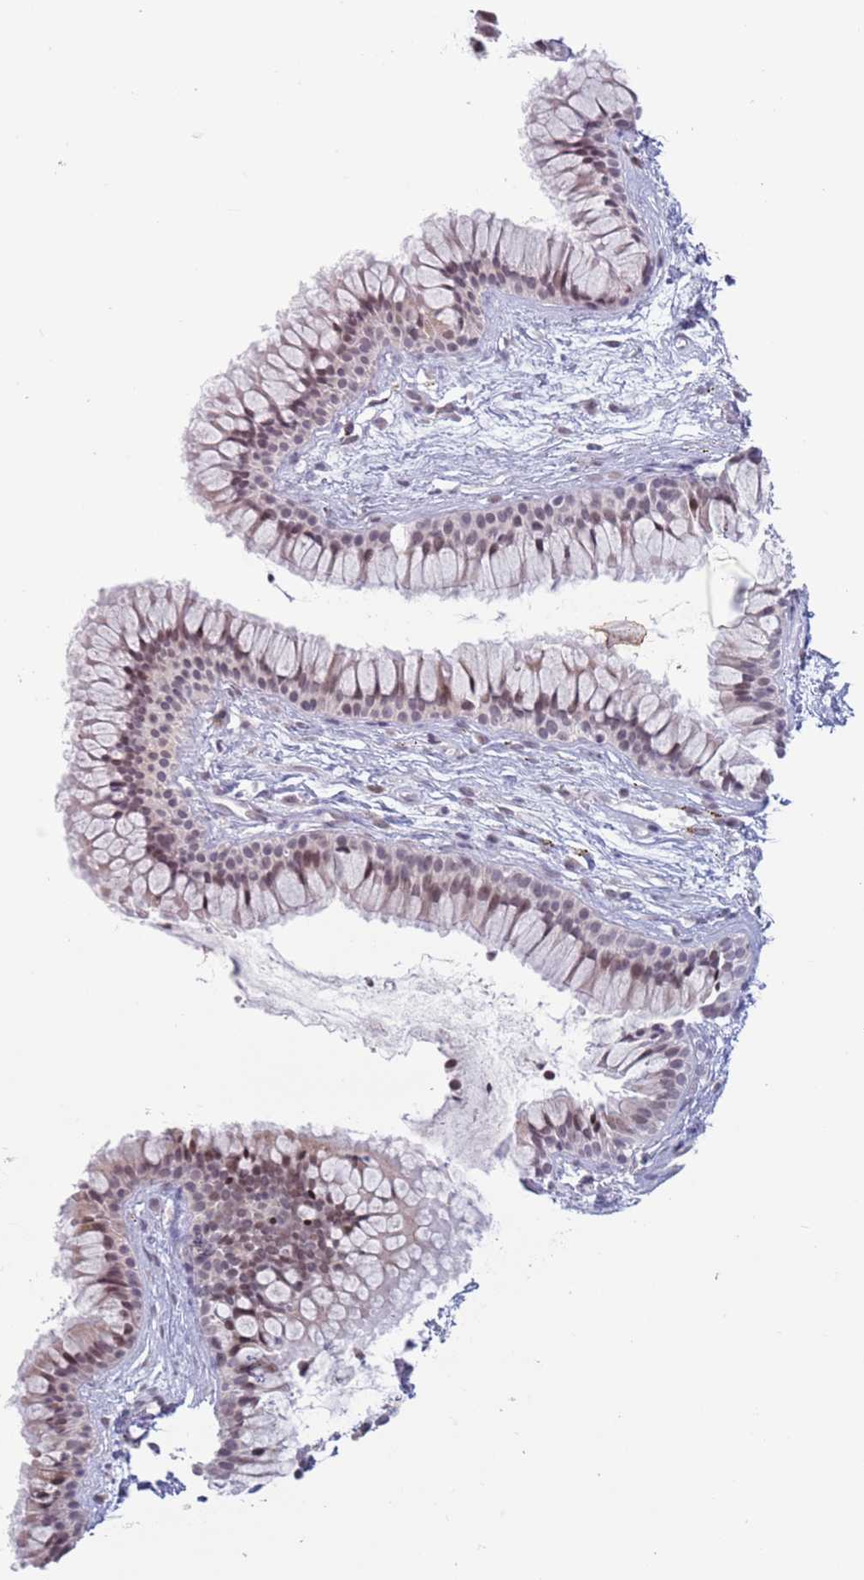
{"staining": {"intensity": "moderate", "quantity": "25%-75%", "location": "nuclear"}, "tissue": "nasopharynx", "cell_type": "Respiratory epithelial cells", "image_type": "normal", "snomed": [{"axis": "morphology", "description": "Normal tissue, NOS"}, {"axis": "topography", "description": "Nasopharynx"}], "caption": "DAB immunohistochemical staining of benign human nasopharynx shows moderate nuclear protein staining in about 25%-75% of respiratory epithelial cells. (DAB (3,3'-diaminobenzidine) = brown stain, brightfield microscopy at high magnification).", "gene": "MRPL34", "patient": {"sex": "male", "age": 82}}